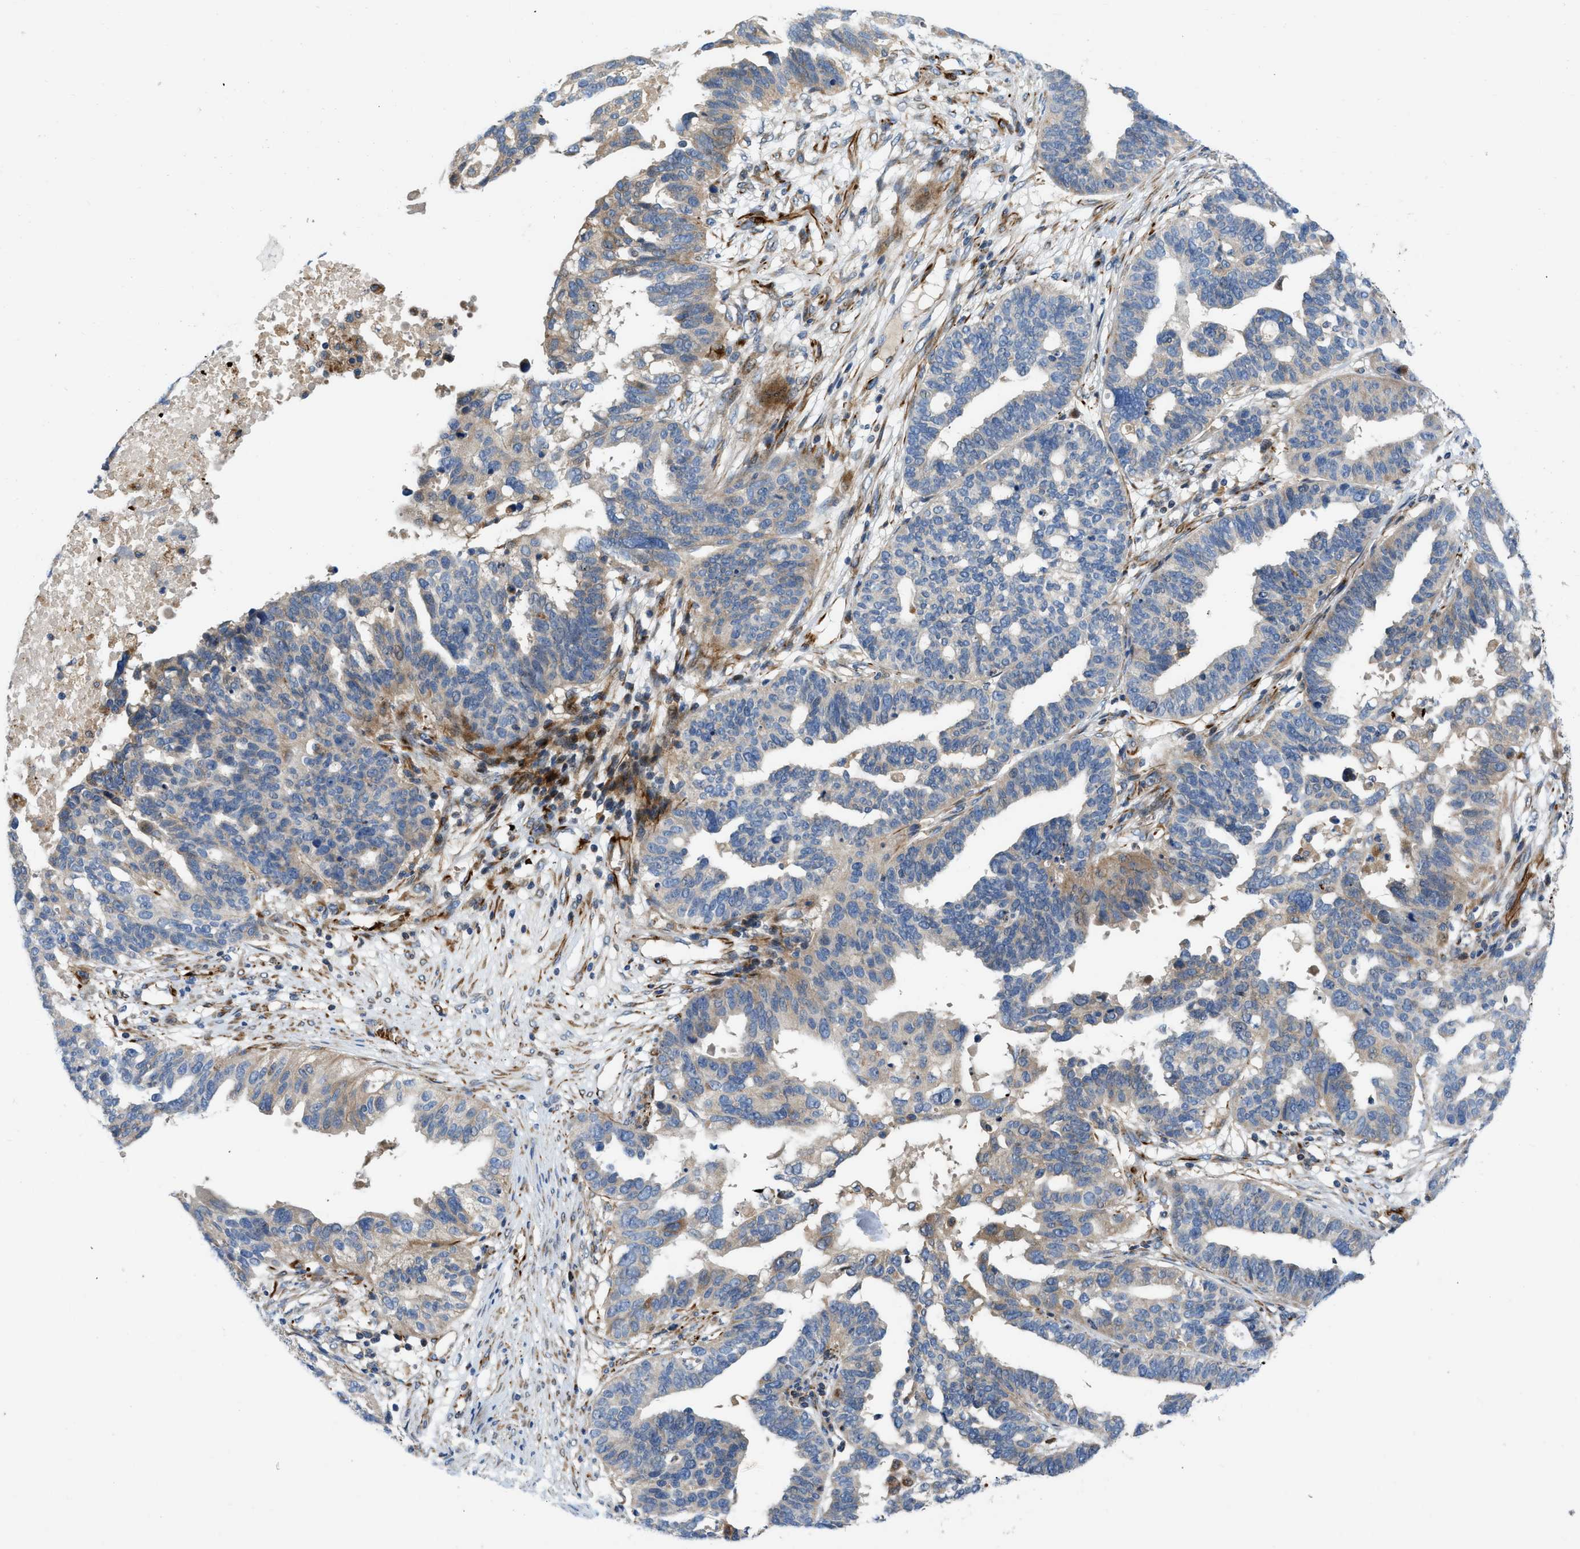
{"staining": {"intensity": "weak", "quantity": "25%-75%", "location": "cytoplasmic/membranous"}, "tissue": "ovarian cancer", "cell_type": "Tumor cells", "image_type": "cancer", "snomed": [{"axis": "morphology", "description": "Cystadenocarcinoma, serous, NOS"}, {"axis": "topography", "description": "Ovary"}], "caption": "Immunohistochemical staining of human ovarian cancer (serous cystadenocarcinoma) displays weak cytoplasmic/membranous protein positivity in about 25%-75% of tumor cells.", "gene": "ZNF831", "patient": {"sex": "female", "age": 59}}